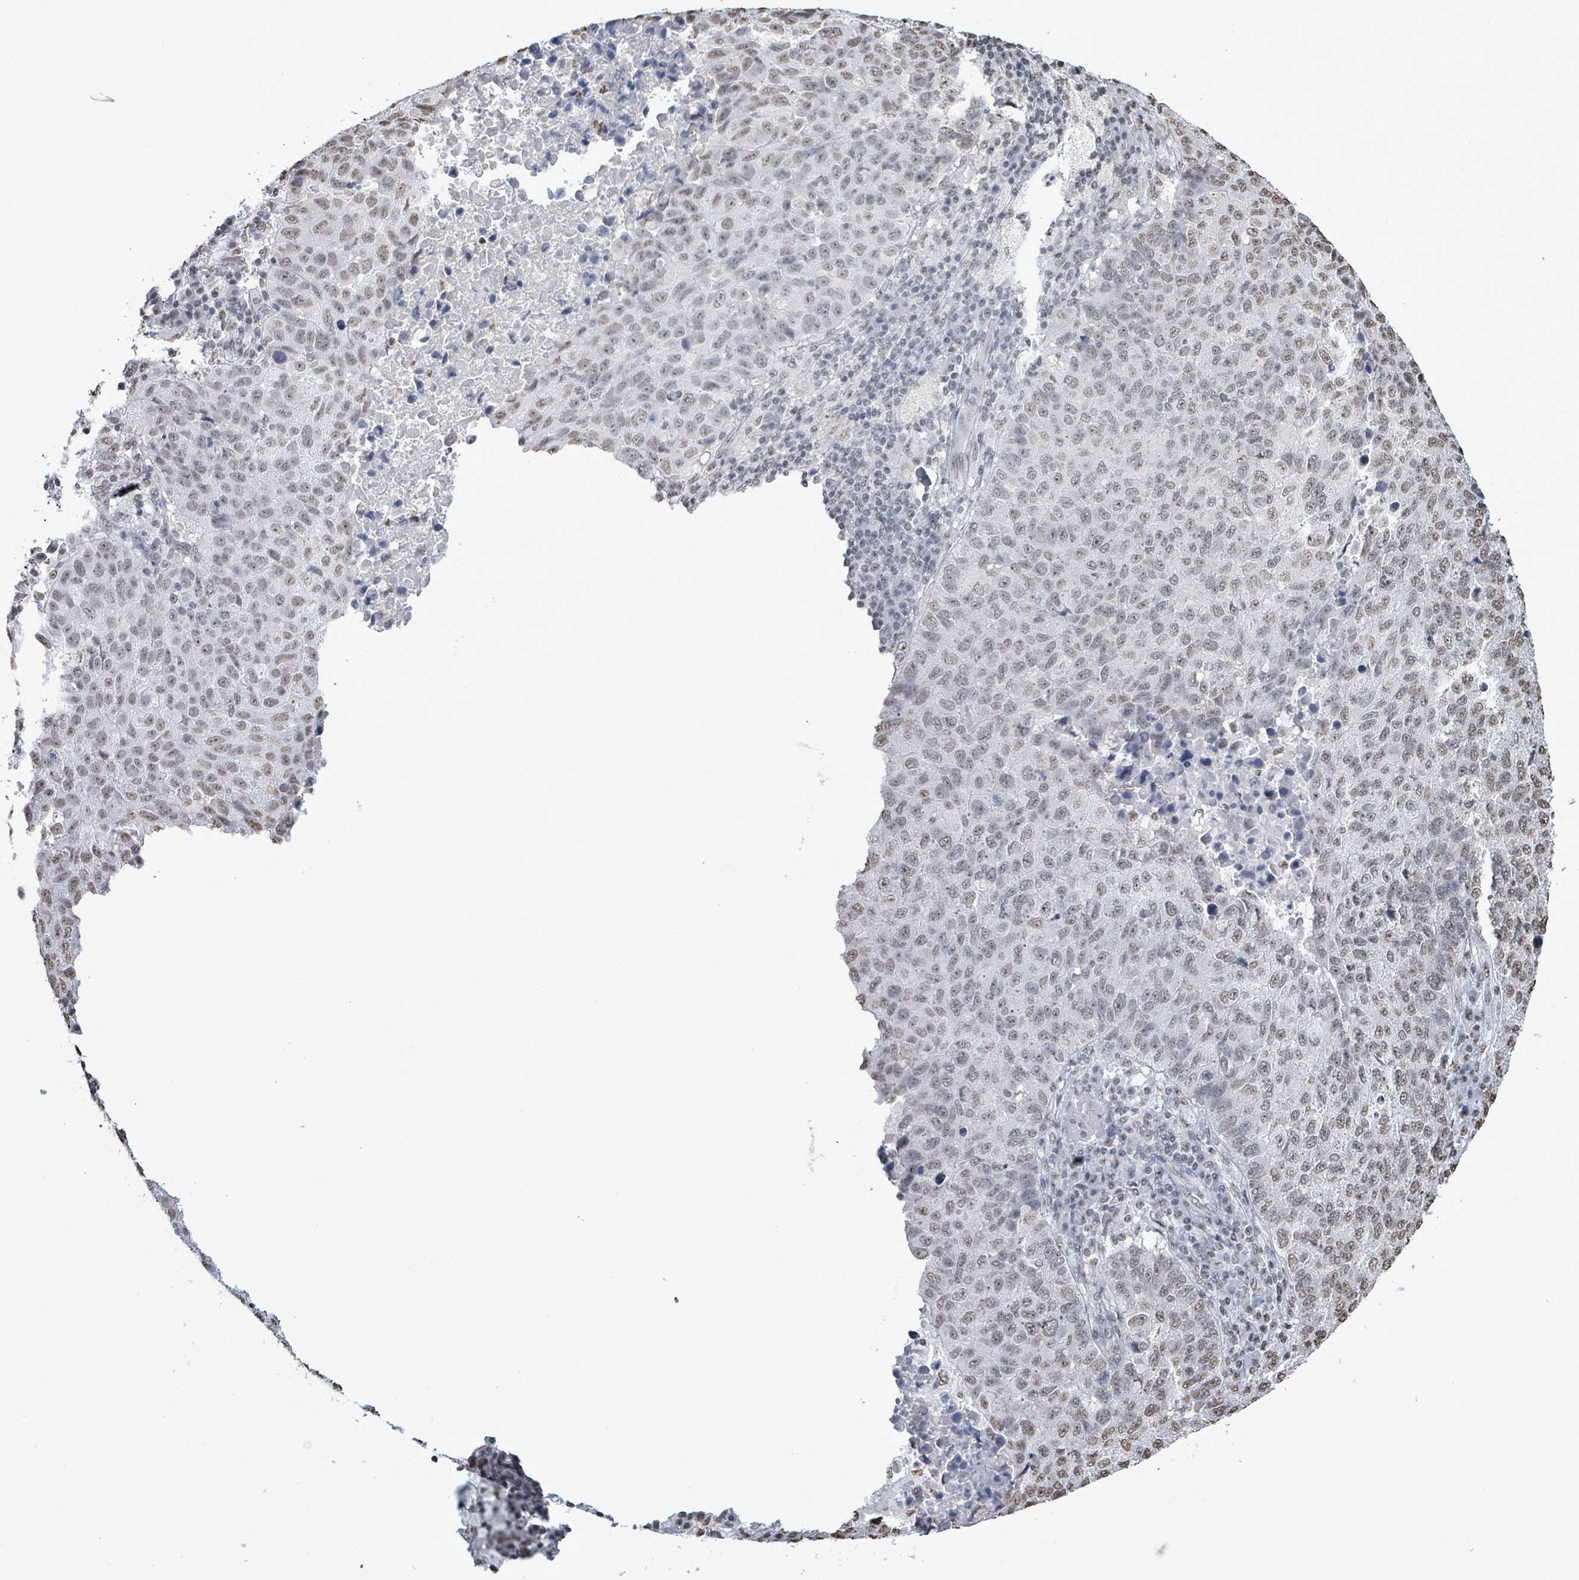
{"staining": {"intensity": "weak", "quantity": "25%-75%", "location": "nuclear"}, "tissue": "lung cancer", "cell_type": "Tumor cells", "image_type": "cancer", "snomed": [{"axis": "morphology", "description": "Squamous cell carcinoma, NOS"}, {"axis": "topography", "description": "Lung"}], "caption": "Protein expression analysis of lung cancer displays weak nuclear staining in about 25%-75% of tumor cells.", "gene": "SAMD14", "patient": {"sex": "male", "age": 73}}